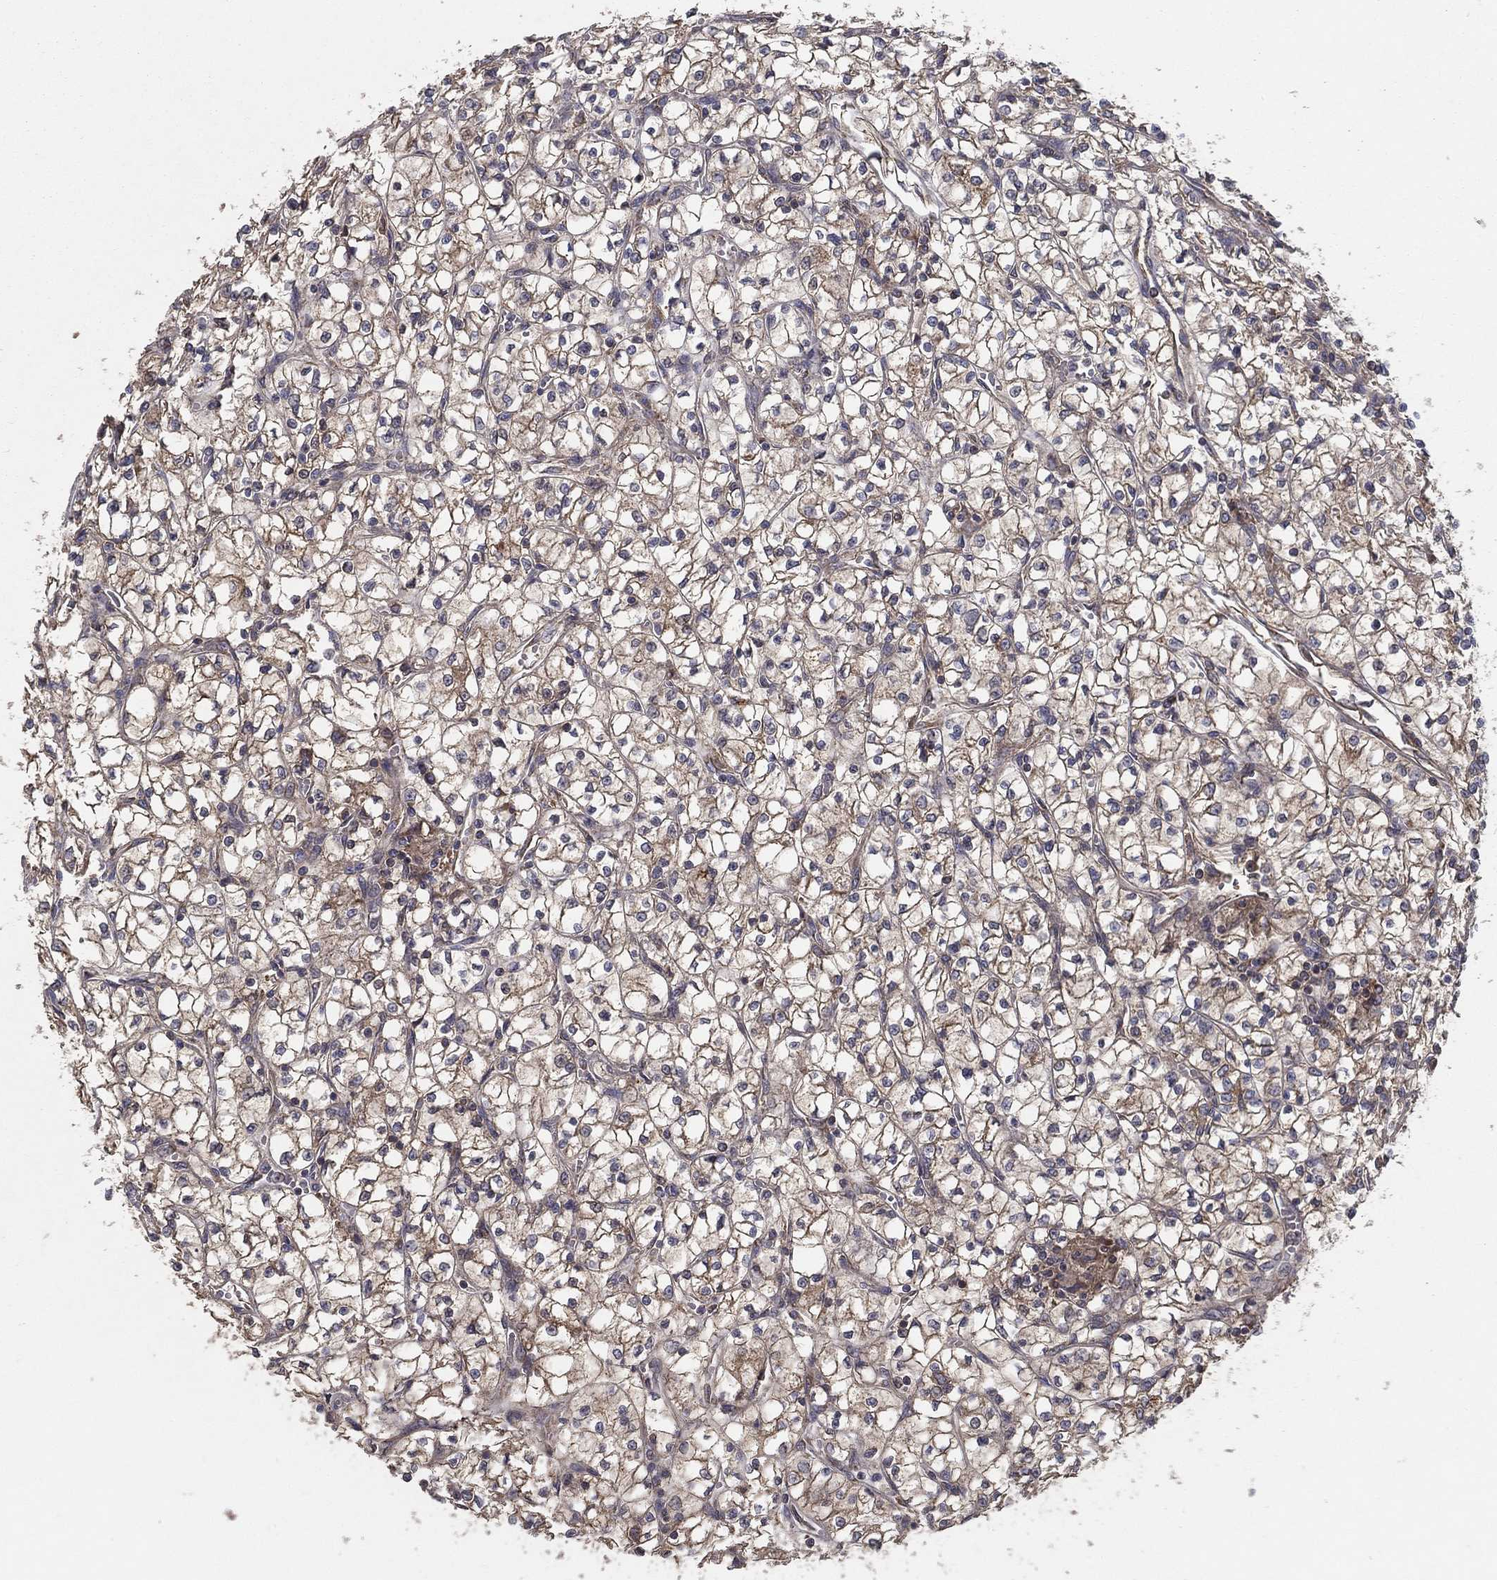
{"staining": {"intensity": "weak", "quantity": "25%-75%", "location": "cytoplasmic/membranous"}, "tissue": "renal cancer", "cell_type": "Tumor cells", "image_type": "cancer", "snomed": [{"axis": "morphology", "description": "Adenocarcinoma, NOS"}, {"axis": "topography", "description": "Kidney"}], "caption": "Immunohistochemistry (IHC) image of neoplastic tissue: renal cancer stained using IHC displays low levels of weak protein expression localized specifically in the cytoplasmic/membranous of tumor cells, appearing as a cytoplasmic/membranous brown color.", "gene": "MT-ND1", "patient": {"sex": "female", "age": 64}}